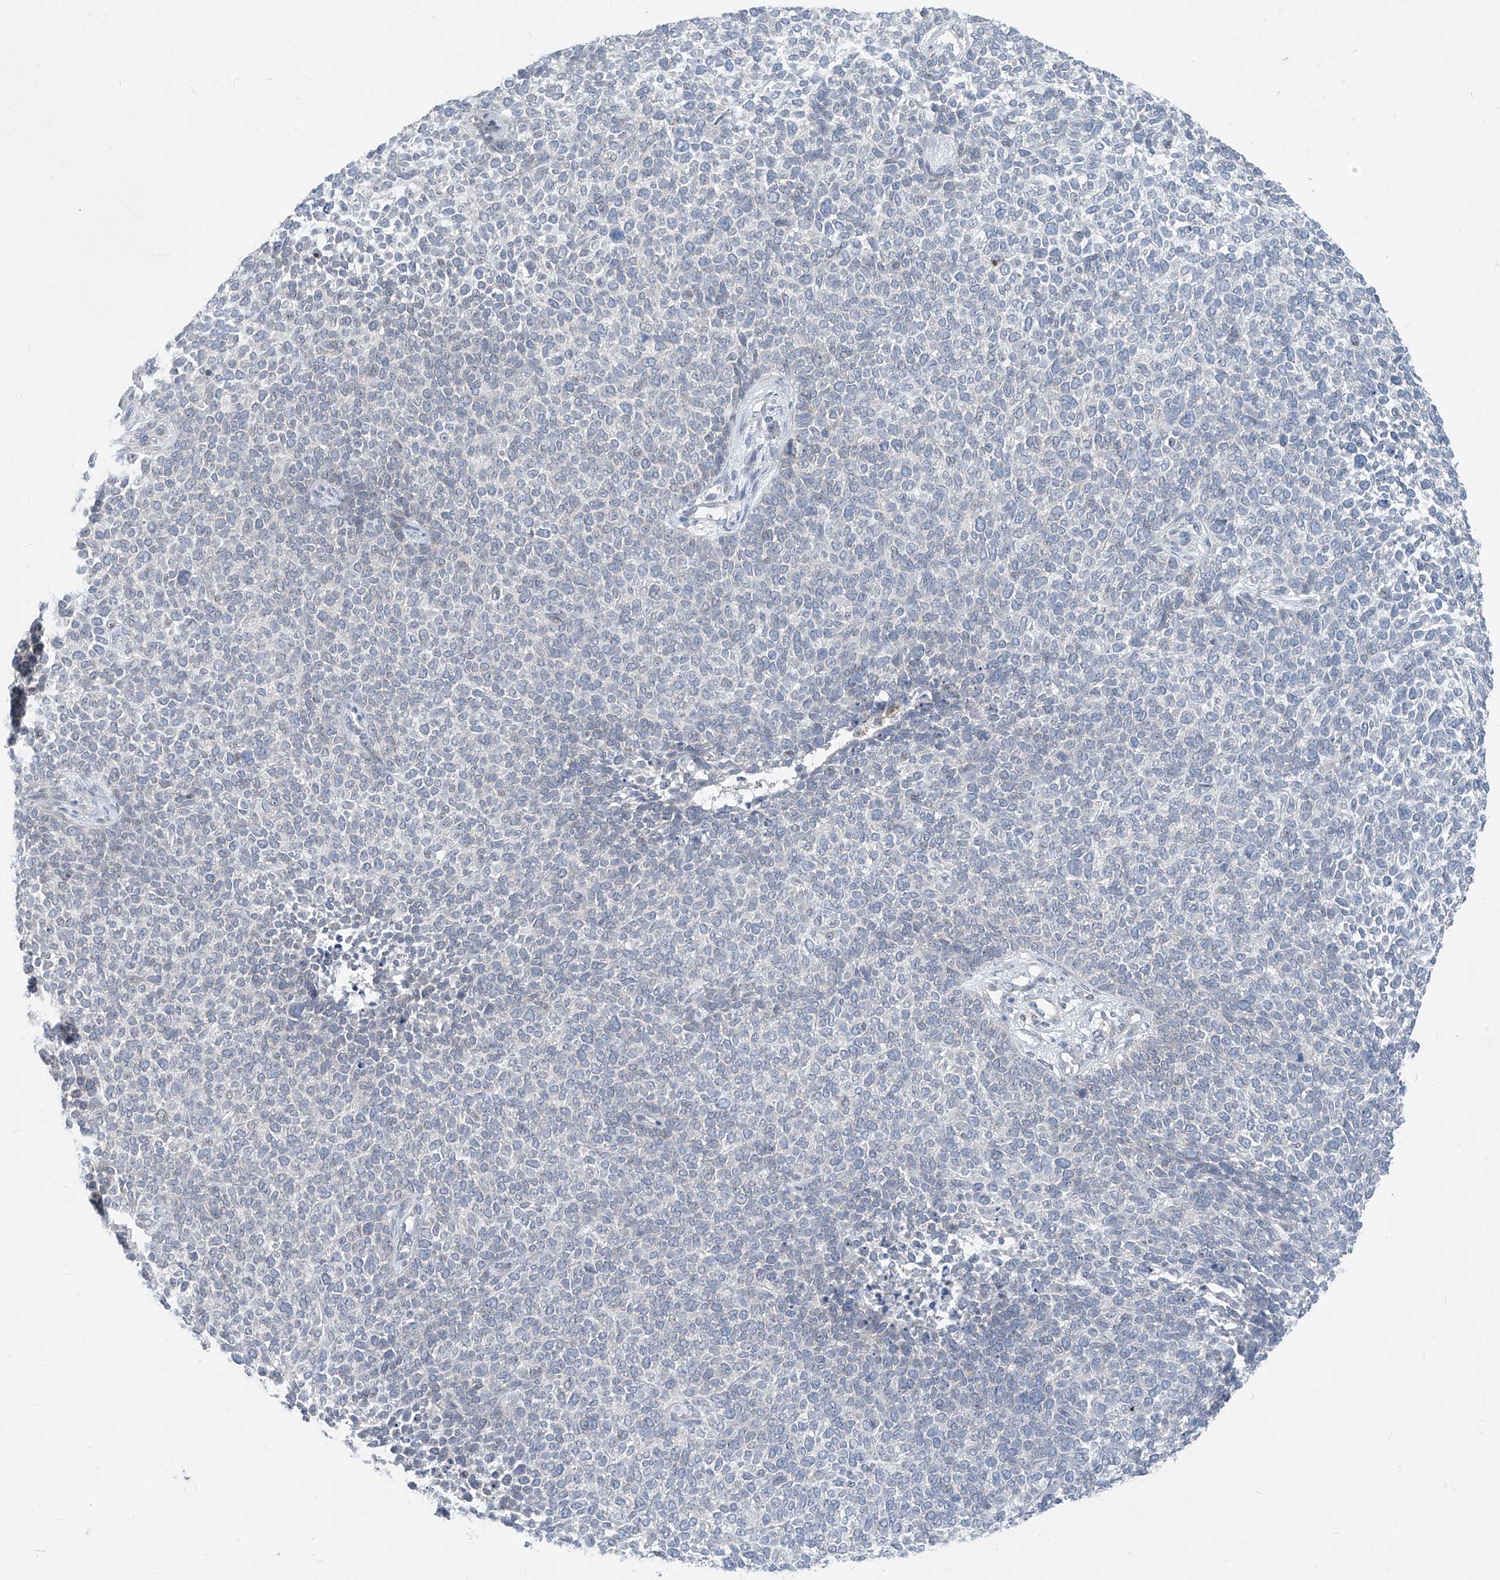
{"staining": {"intensity": "negative", "quantity": "none", "location": "none"}, "tissue": "skin cancer", "cell_type": "Tumor cells", "image_type": "cancer", "snomed": [{"axis": "morphology", "description": "Basal cell carcinoma"}, {"axis": "topography", "description": "Skin"}], "caption": "The image shows no staining of tumor cells in skin cancer.", "gene": "KRTAP25-1", "patient": {"sex": "female", "age": 84}}